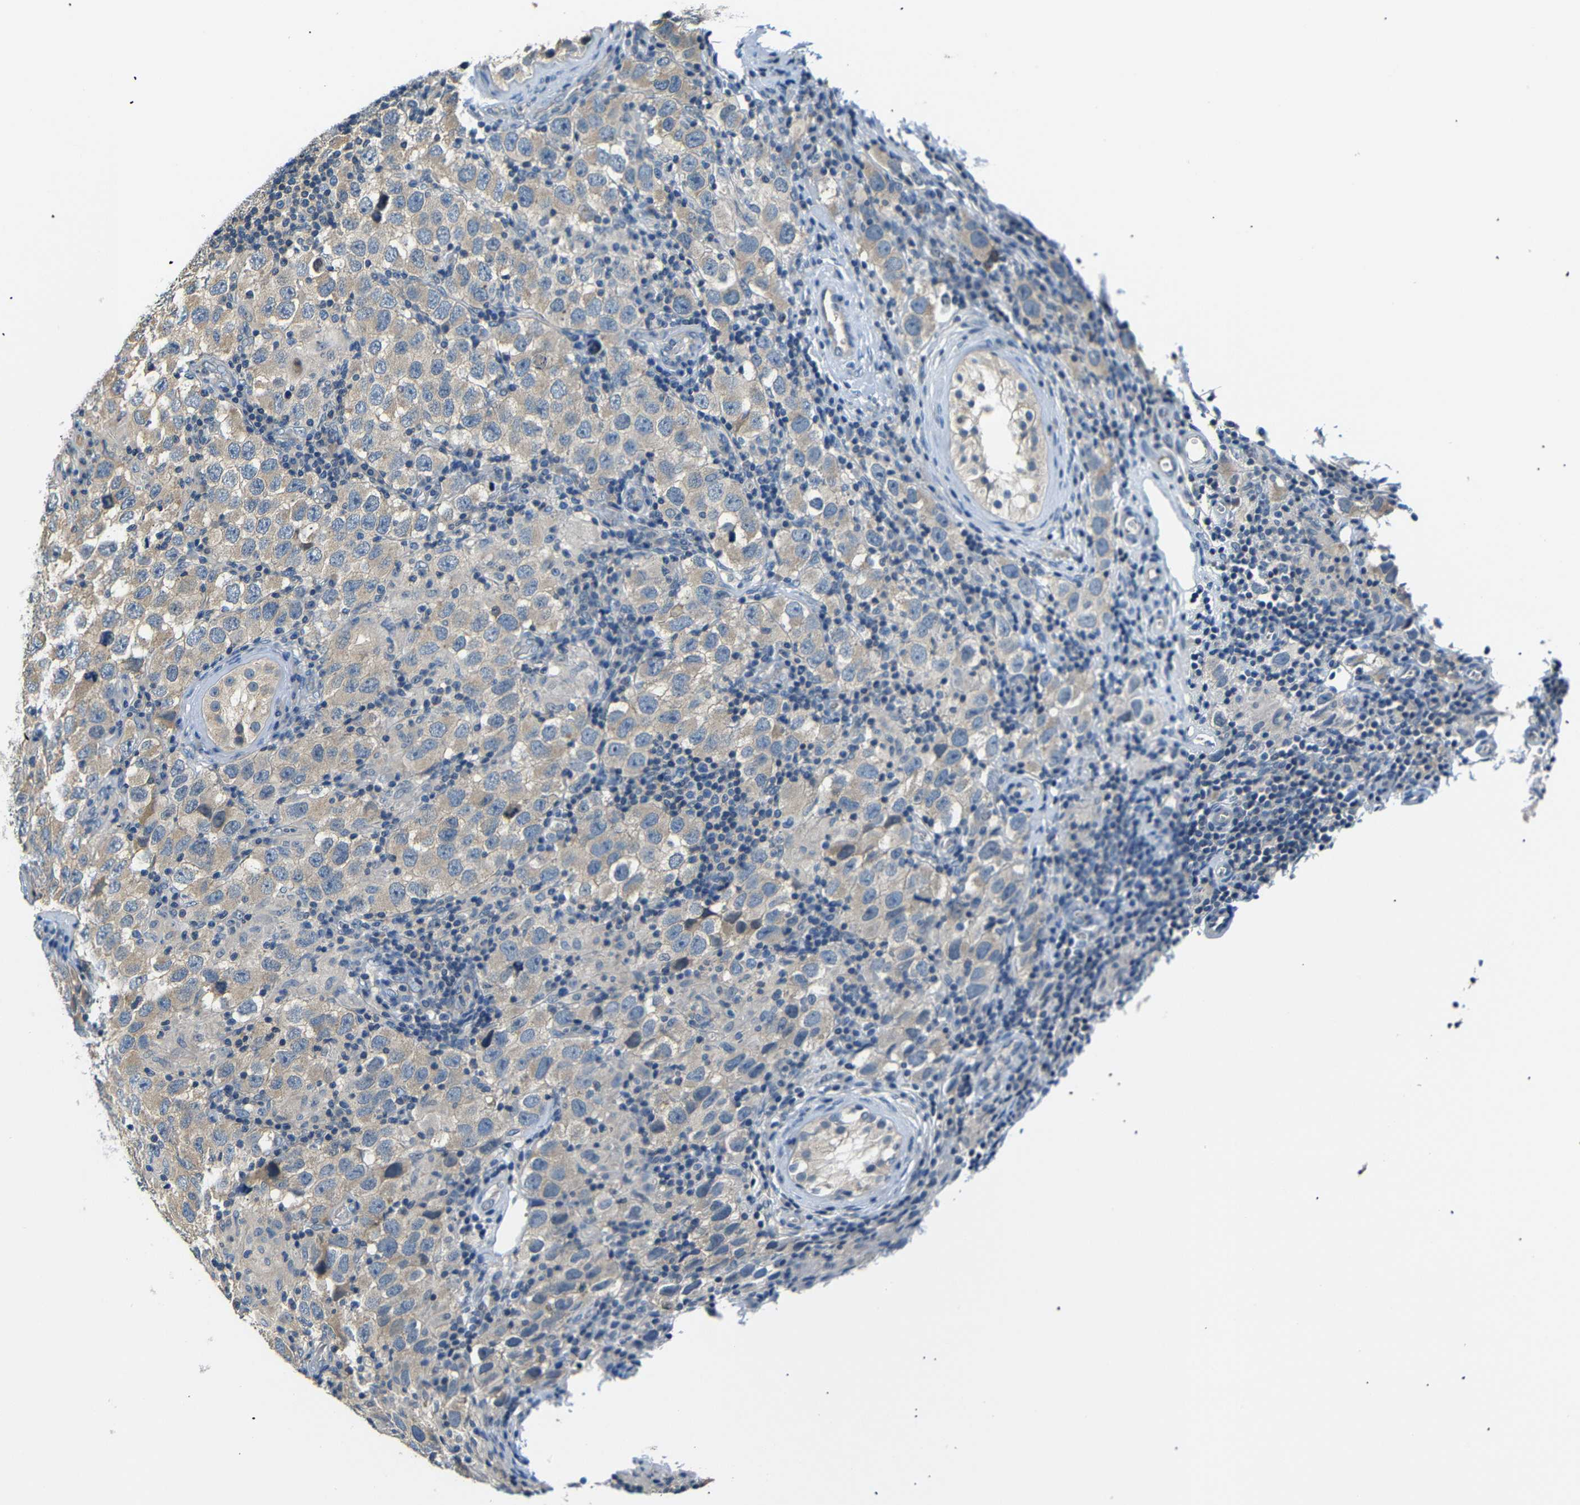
{"staining": {"intensity": "weak", "quantity": ">75%", "location": "cytoplasmic/membranous"}, "tissue": "testis cancer", "cell_type": "Tumor cells", "image_type": "cancer", "snomed": [{"axis": "morphology", "description": "Carcinoma, Embryonal, NOS"}, {"axis": "topography", "description": "Testis"}], "caption": "Human embryonal carcinoma (testis) stained with a protein marker demonstrates weak staining in tumor cells.", "gene": "SFN", "patient": {"sex": "male", "age": 21}}